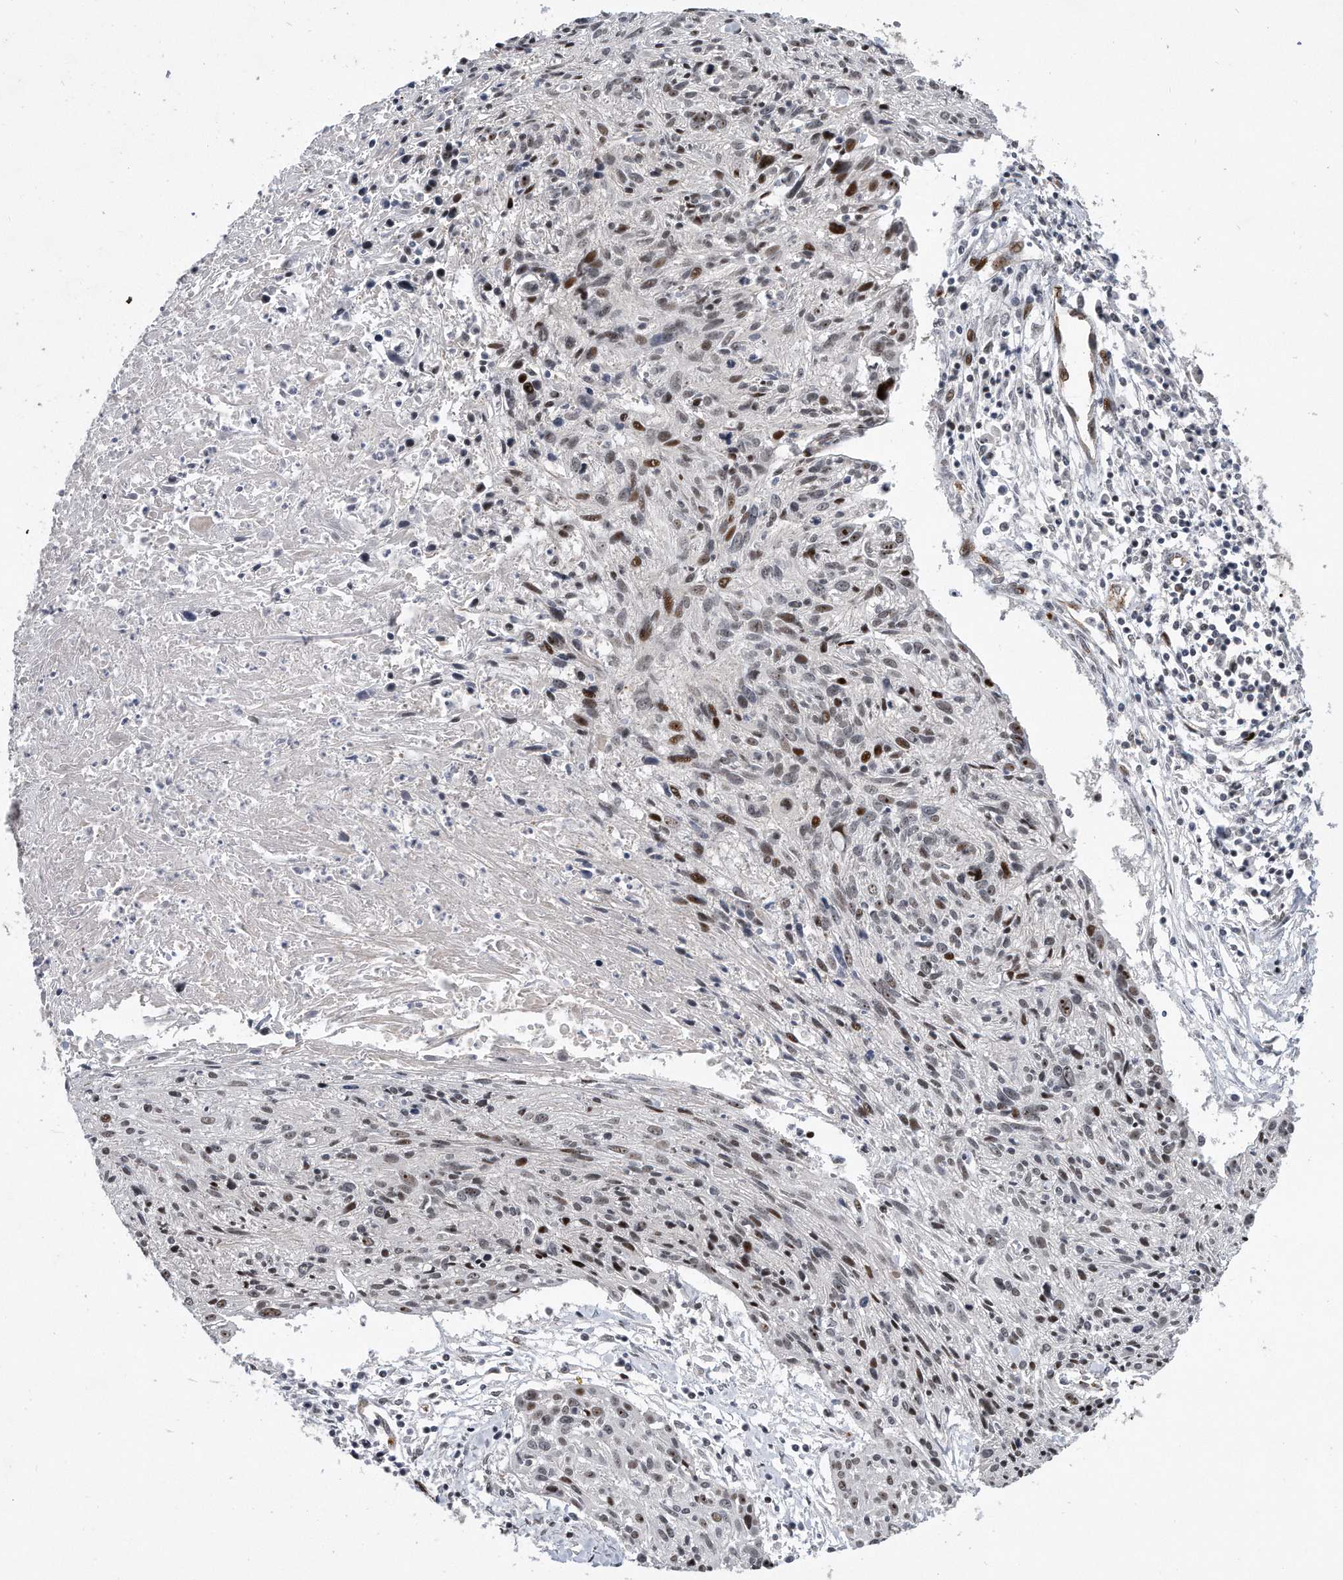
{"staining": {"intensity": "moderate", "quantity": "<25%", "location": "nuclear"}, "tissue": "cervical cancer", "cell_type": "Tumor cells", "image_type": "cancer", "snomed": [{"axis": "morphology", "description": "Squamous cell carcinoma, NOS"}, {"axis": "topography", "description": "Cervix"}], "caption": "Moderate nuclear positivity for a protein is identified in approximately <25% of tumor cells of cervical cancer using immunohistochemistry.", "gene": "PGBD2", "patient": {"sex": "female", "age": 51}}